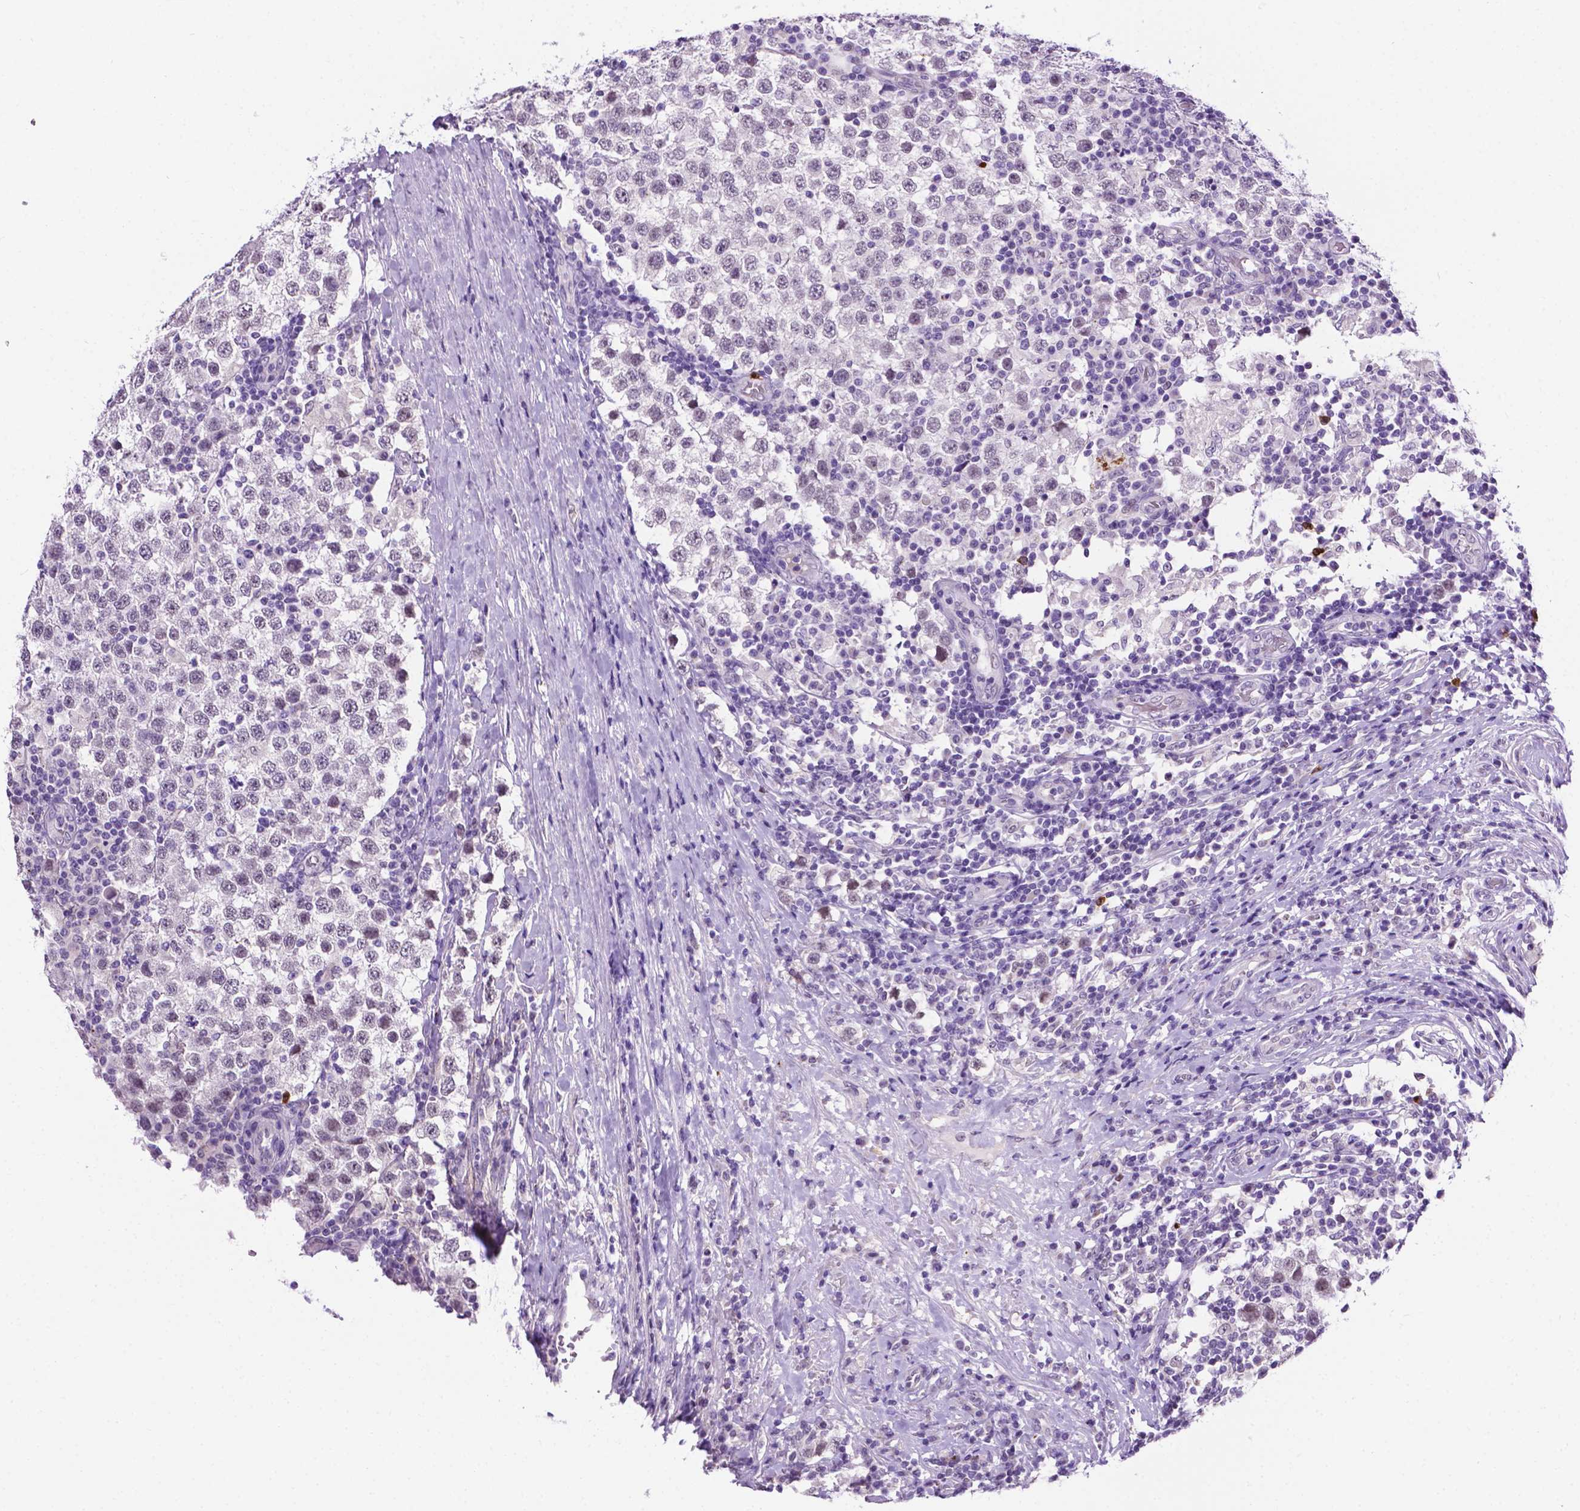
{"staining": {"intensity": "negative", "quantity": "none", "location": "none"}, "tissue": "testis cancer", "cell_type": "Tumor cells", "image_type": "cancer", "snomed": [{"axis": "morphology", "description": "Seminoma, NOS"}, {"axis": "topography", "description": "Testis"}], "caption": "Immunohistochemistry (IHC) of seminoma (testis) reveals no positivity in tumor cells.", "gene": "MMP27", "patient": {"sex": "male", "age": 34}}